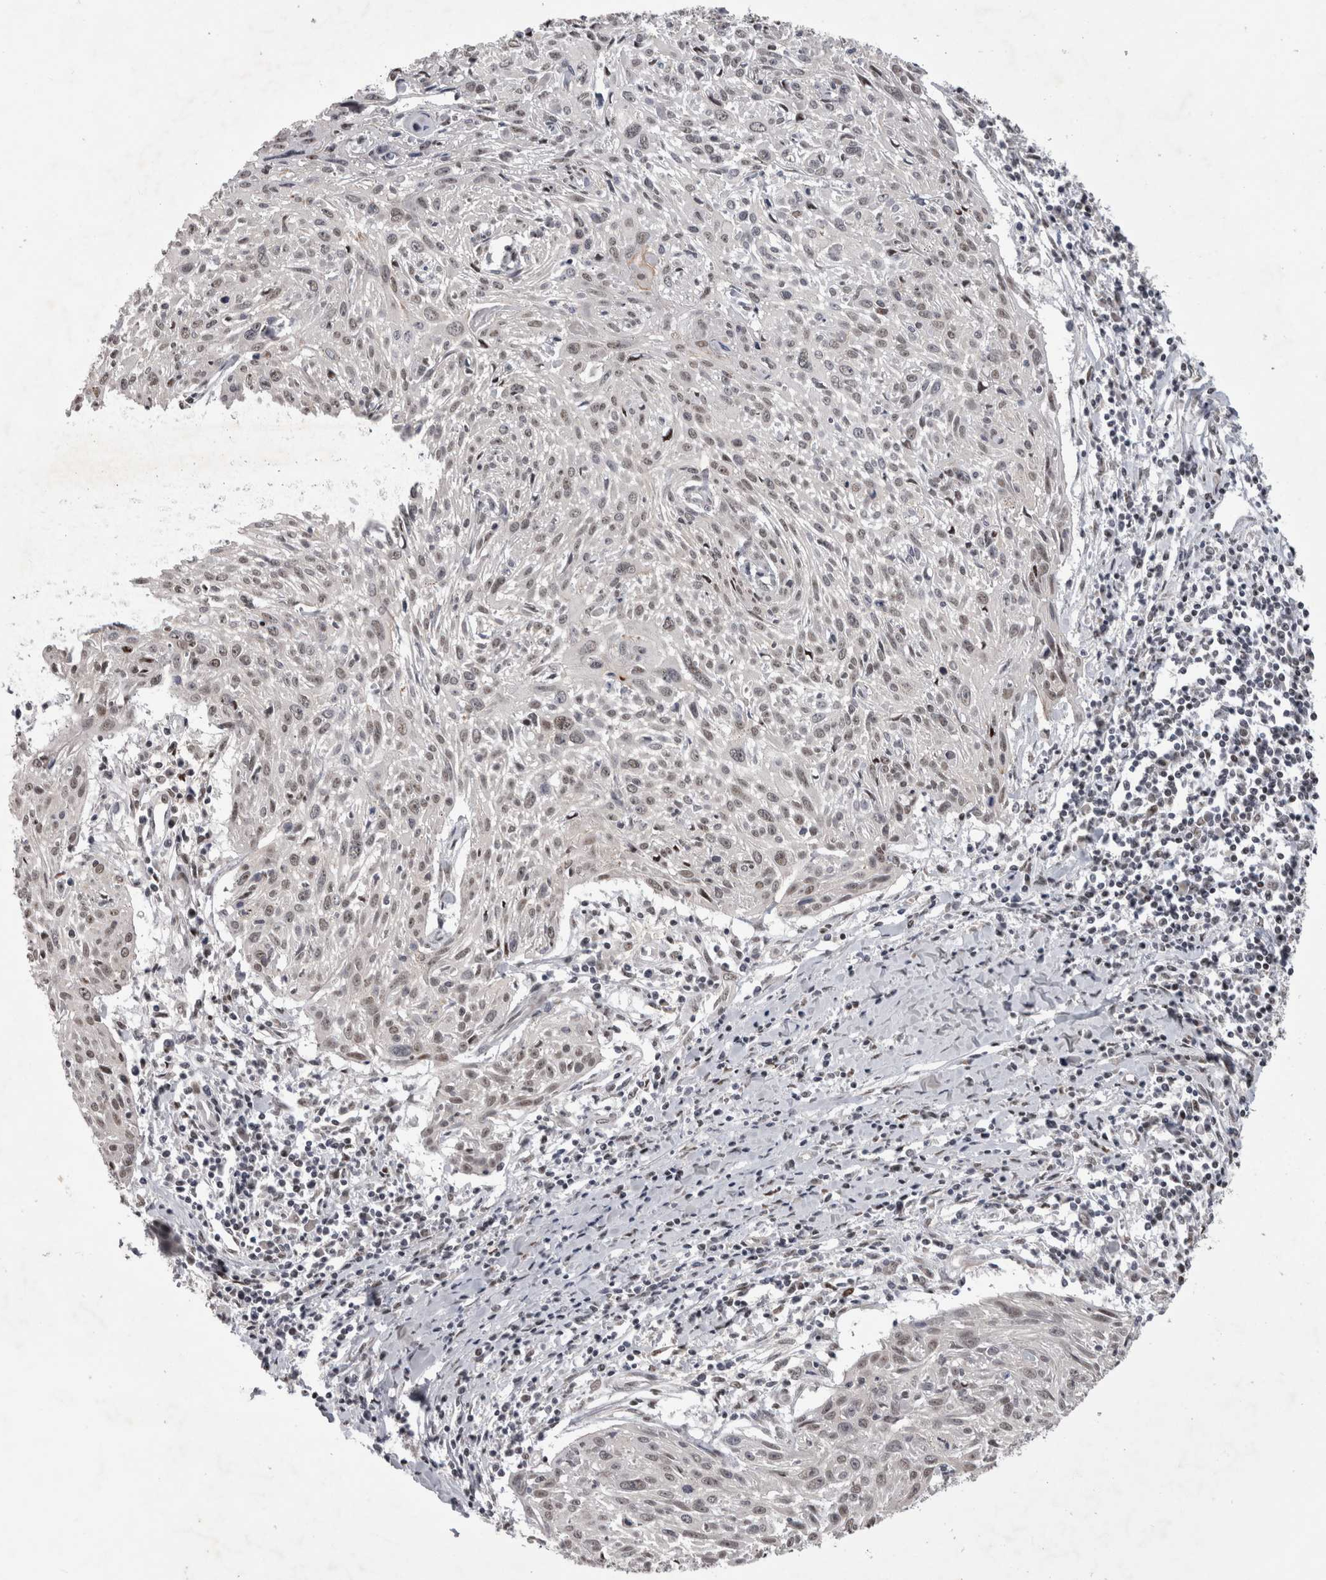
{"staining": {"intensity": "weak", "quantity": "25%-75%", "location": "nuclear"}, "tissue": "cervical cancer", "cell_type": "Tumor cells", "image_type": "cancer", "snomed": [{"axis": "morphology", "description": "Squamous cell carcinoma, NOS"}, {"axis": "topography", "description": "Cervix"}], "caption": "Cervical cancer stained with a brown dye exhibits weak nuclear positive positivity in approximately 25%-75% of tumor cells.", "gene": "IFI44", "patient": {"sex": "female", "age": 51}}